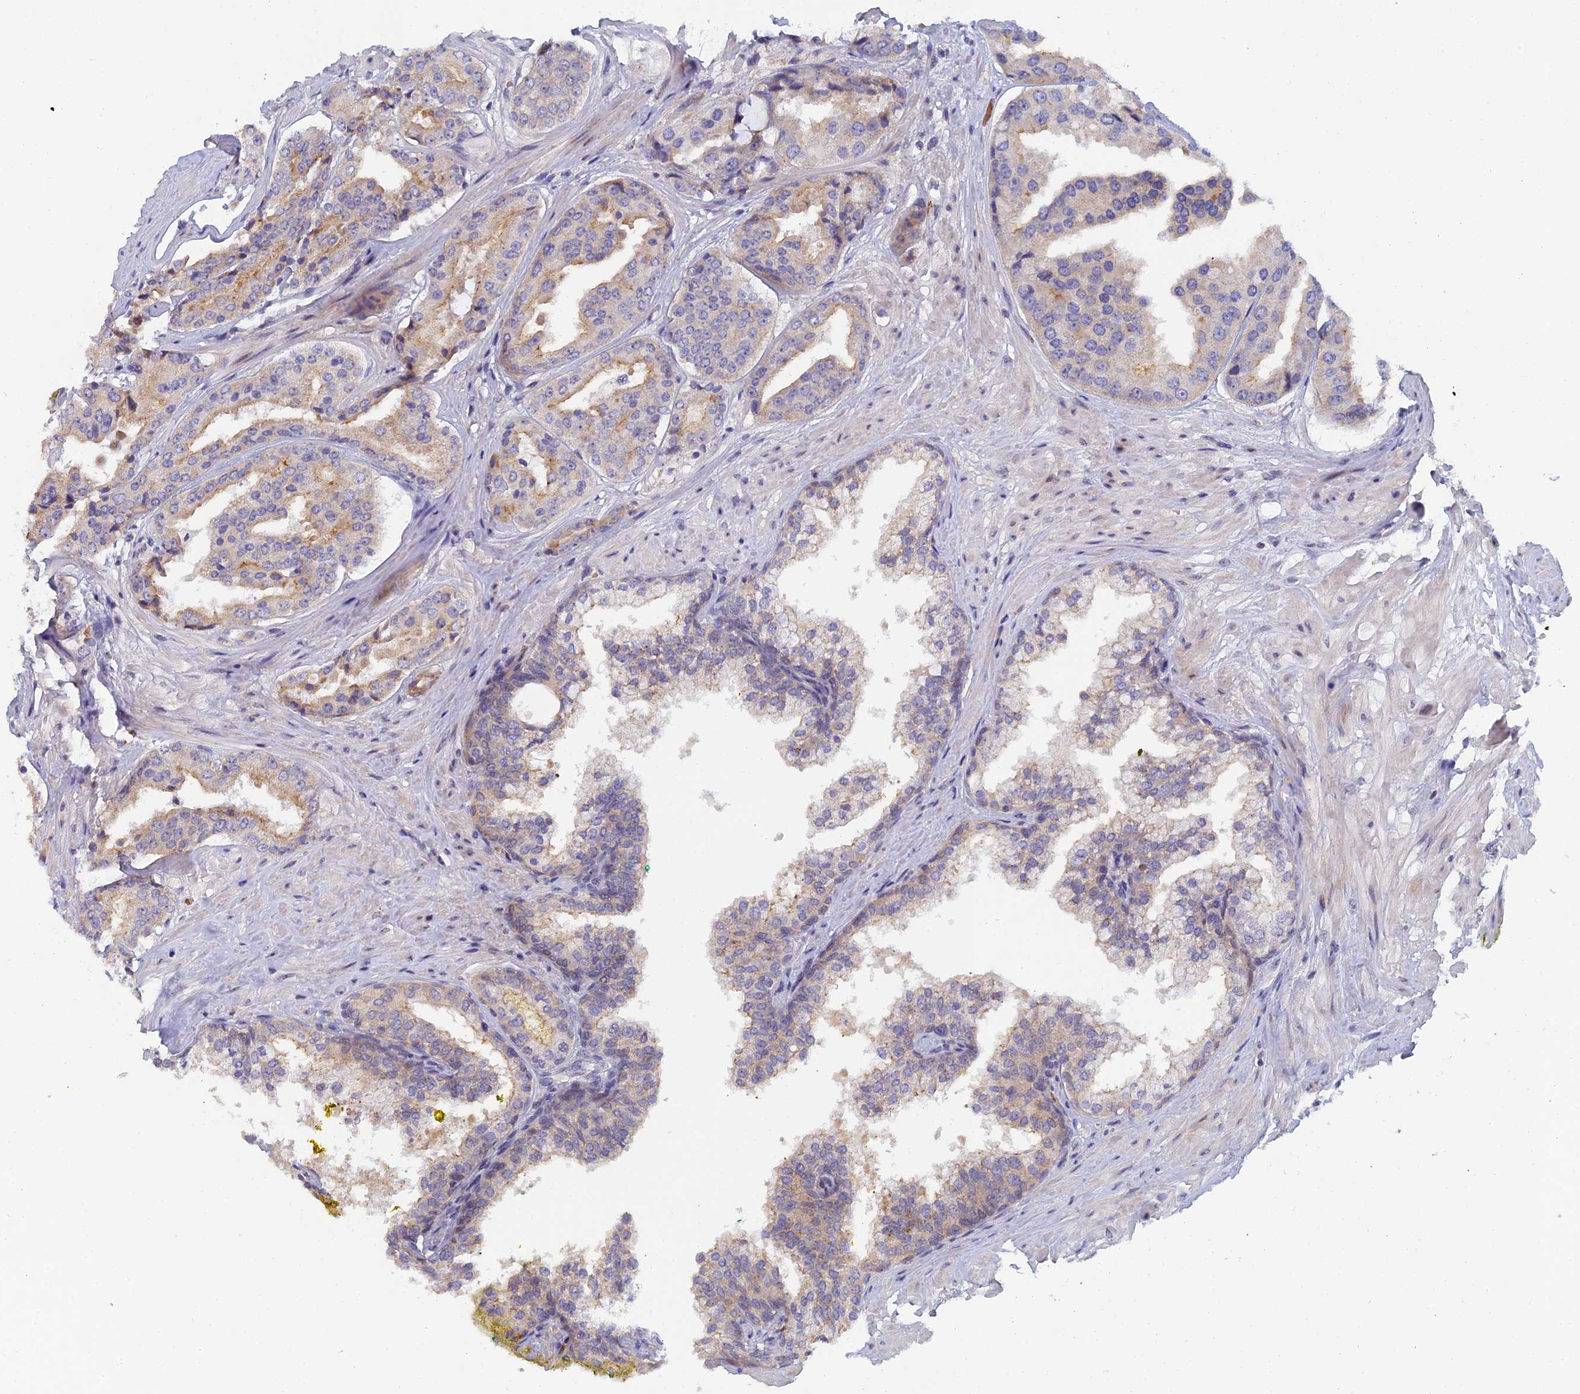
{"staining": {"intensity": "weak", "quantity": "25%-75%", "location": "cytoplasmic/membranous"}, "tissue": "prostate cancer", "cell_type": "Tumor cells", "image_type": "cancer", "snomed": [{"axis": "morphology", "description": "Adenocarcinoma, High grade"}, {"axis": "topography", "description": "Prostate"}], "caption": "Immunohistochemistry (IHC) of human adenocarcinoma (high-grade) (prostate) reveals low levels of weak cytoplasmic/membranous expression in approximately 25%-75% of tumor cells.", "gene": "GIPC1", "patient": {"sex": "male", "age": 63}}